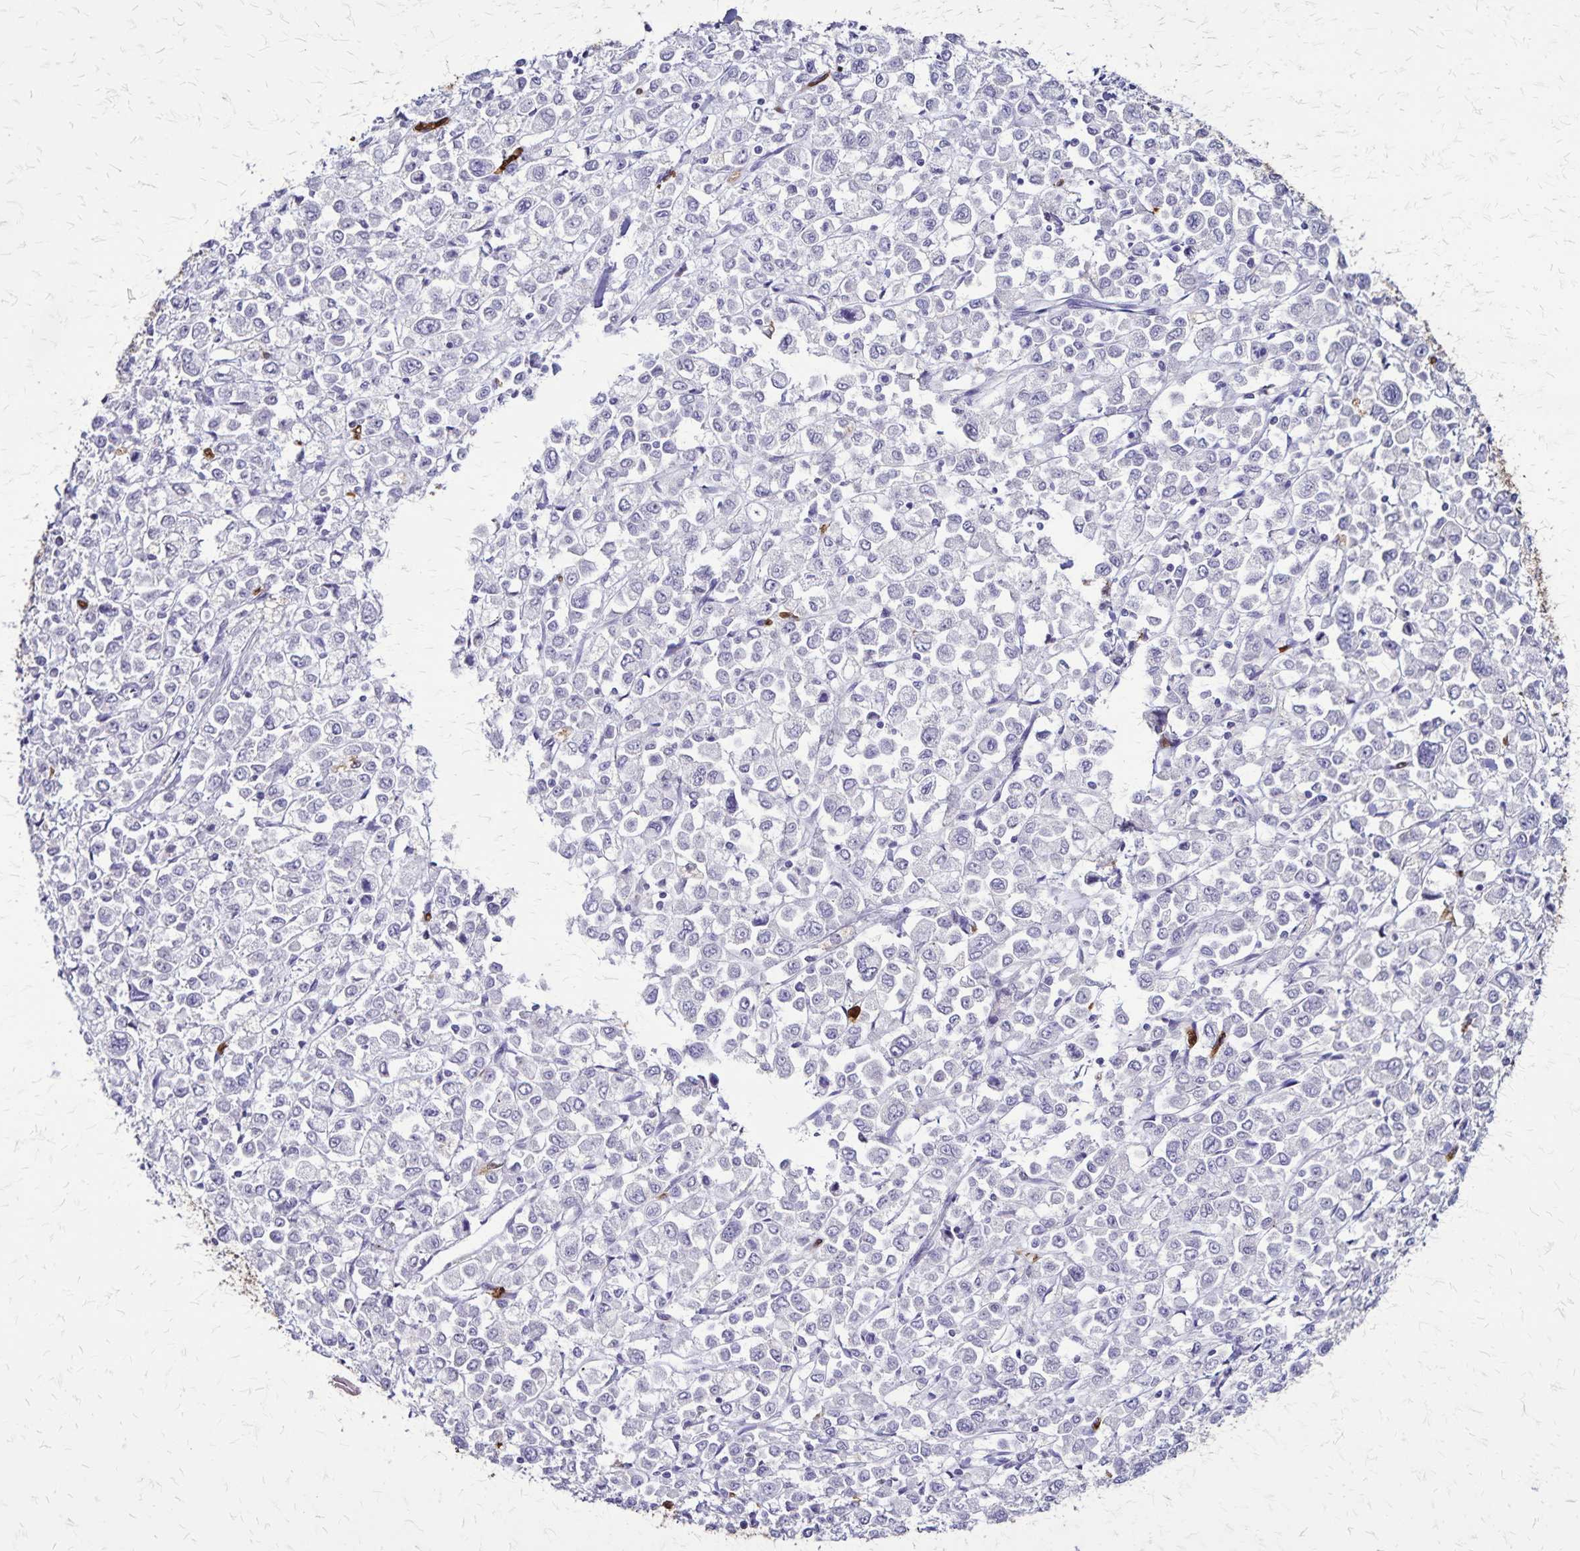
{"staining": {"intensity": "negative", "quantity": "none", "location": "none"}, "tissue": "stomach cancer", "cell_type": "Tumor cells", "image_type": "cancer", "snomed": [{"axis": "morphology", "description": "Adenocarcinoma, NOS"}, {"axis": "topography", "description": "Stomach, upper"}], "caption": "Tumor cells show no significant positivity in stomach cancer.", "gene": "ULBP3", "patient": {"sex": "male", "age": 70}}